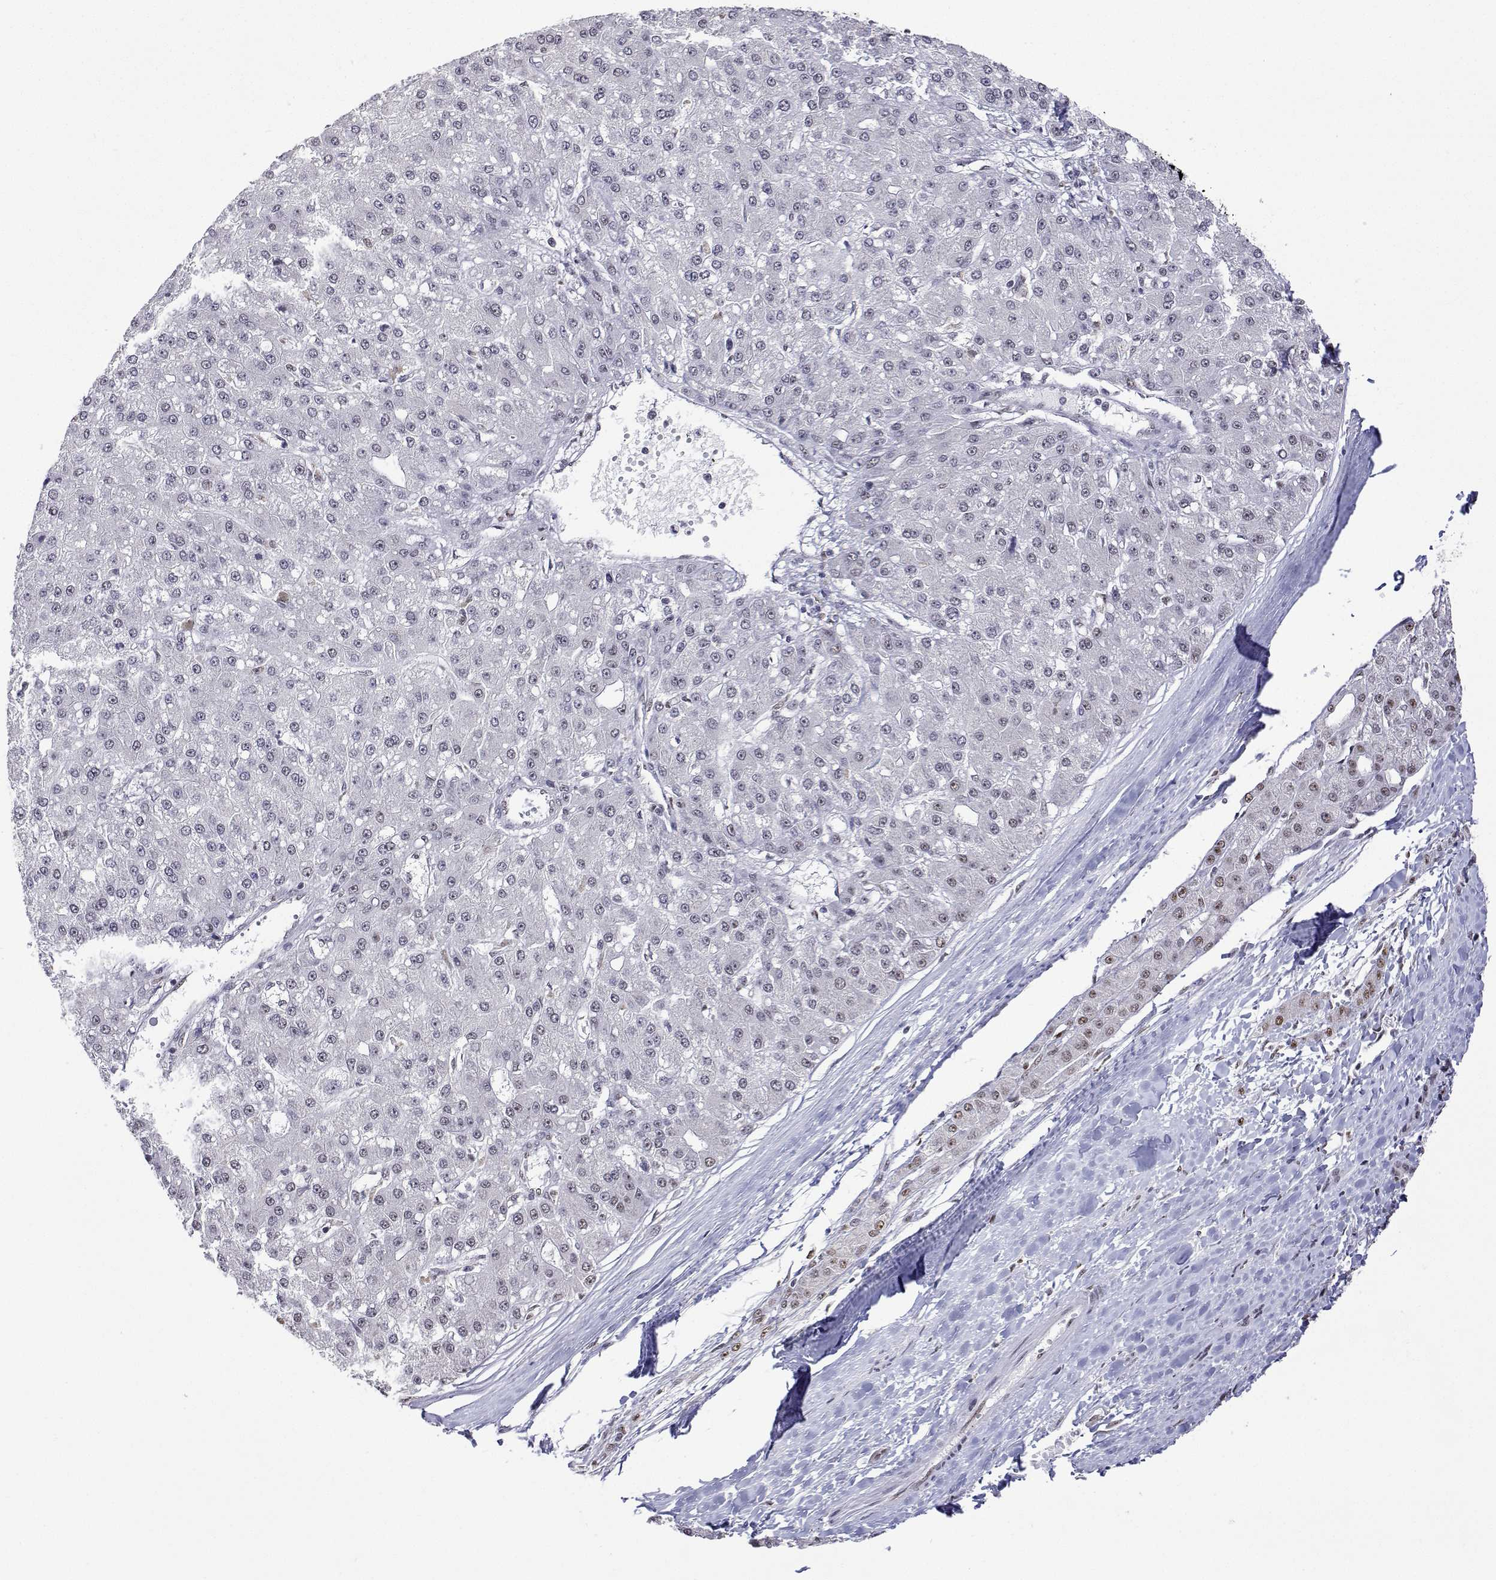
{"staining": {"intensity": "negative", "quantity": "none", "location": "none"}, "tissue": "liver cancer", "cell_type": "Tumor cells", "image_type": "cancer", "snomed": [{"axis": "morphology", "description": "Carcinoma, Hepatocellular, NOS"}, {"axis": "topography", "description": "Liver"}], "caption": "The immunohistochemistry photomicrograph has no significant expression in tumor cells of hepatocellular carcinoma (liver) tissue.", "gene": "ADAR", "patient": {"sex": "male", "age": 67}}